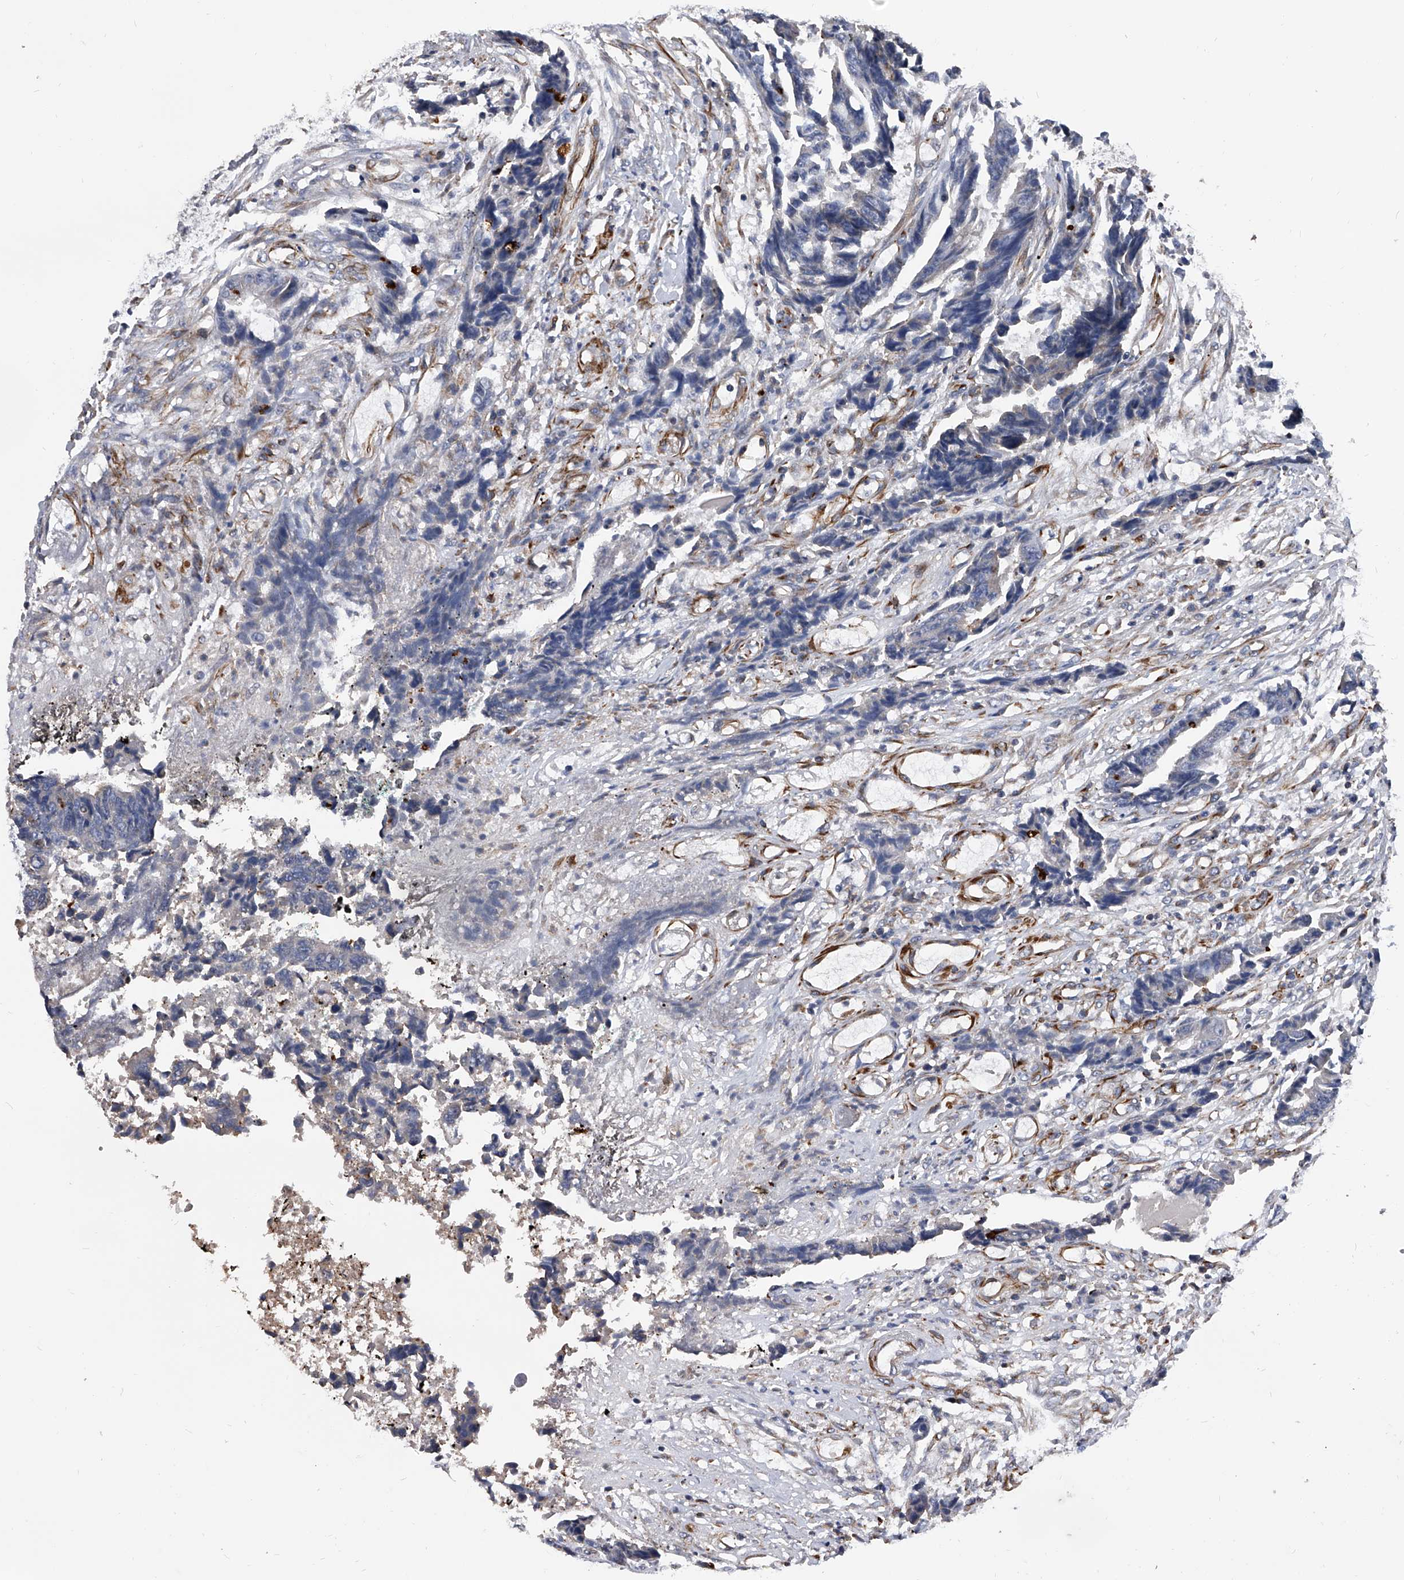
{"staining": {"intensity": "negative", "quantity": "none", "location": "none"}, "tissue": "colorectal cancer", "cell_type": "Tumor cells", "image_type": "cancer", "snomed": [{"axis": "morphology", "description": "Adenocarcinoma, NOS"}, {"axis": "topography", "description": "Rectum"}], "caption": "High magnification brightfield microscopy of colorectal cancer (adenocarcinoma) stained with DAB (3,3'-diaminobenzidine) (brown) and counterstained with hematoxylin (blue): tumor cells show no significant positivity. (Stains: DAB immunohistochemistry with hematoxylin counter stain, Microscopy: brightfield microscopy at high magnification).", "gene": "EFCAB7", "patient": {"sex": "male", "age": 84}}